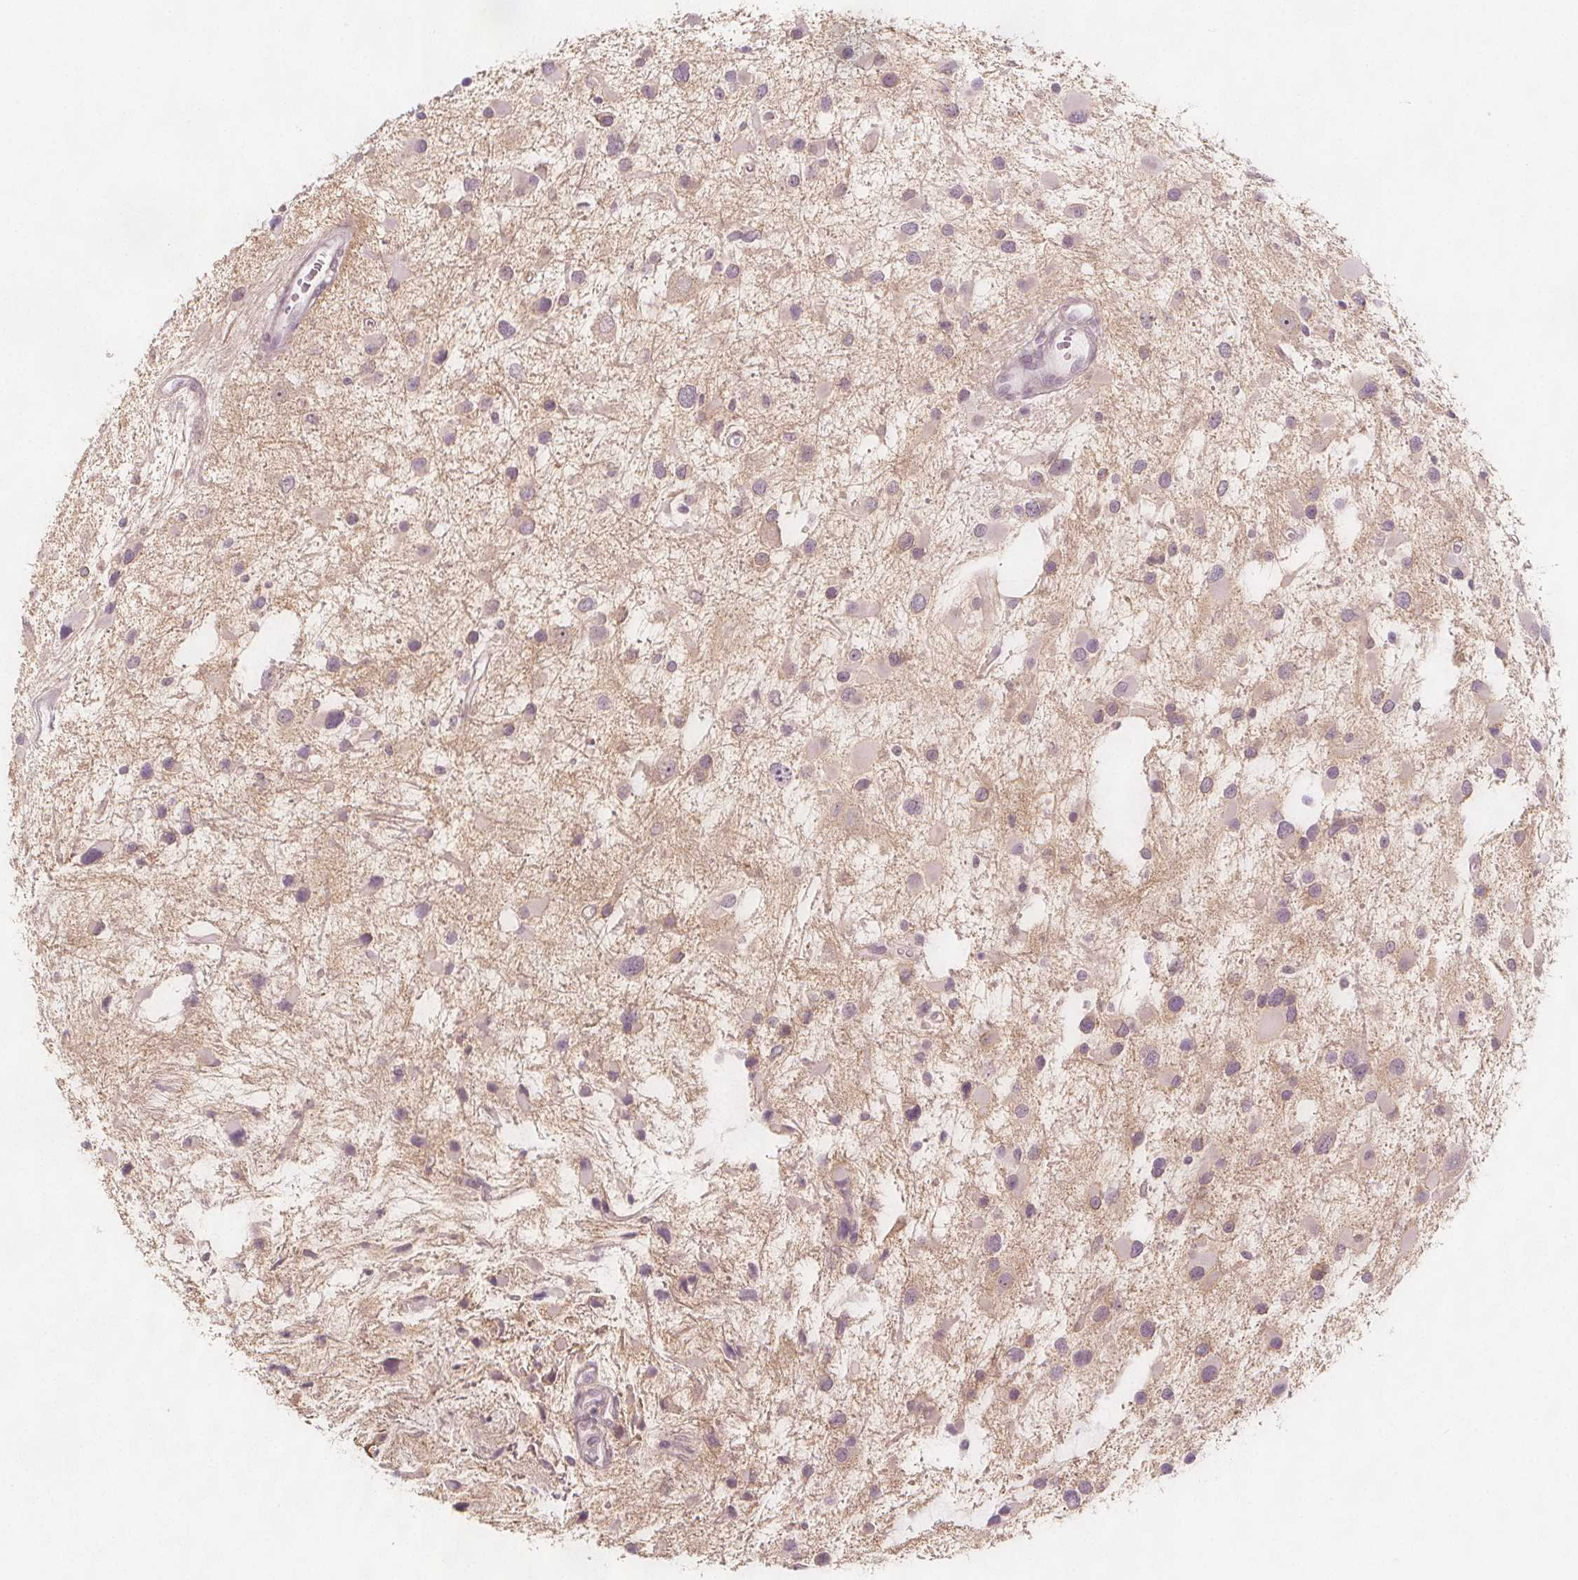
{"staining": {"intensity": "negative", "quantity": "none", "location": "none"}, "tissue": "glioma", "cell_type": "Tumor cells", "image_type": "cancer", "snomed": [{"axis": "morphology", "description": "Glioma, malignant, Low grade"}, {"axis": "topography", "description": "Brain"}], "caption": "A high-resolution histopathology image shows immunohistochemistry (IHC) staining of low-grade glioma (malignant), which reveals no significant staining in tumor cells.", "gene": "C1orf167", "patient": {"sex": "female", "age": 32}}